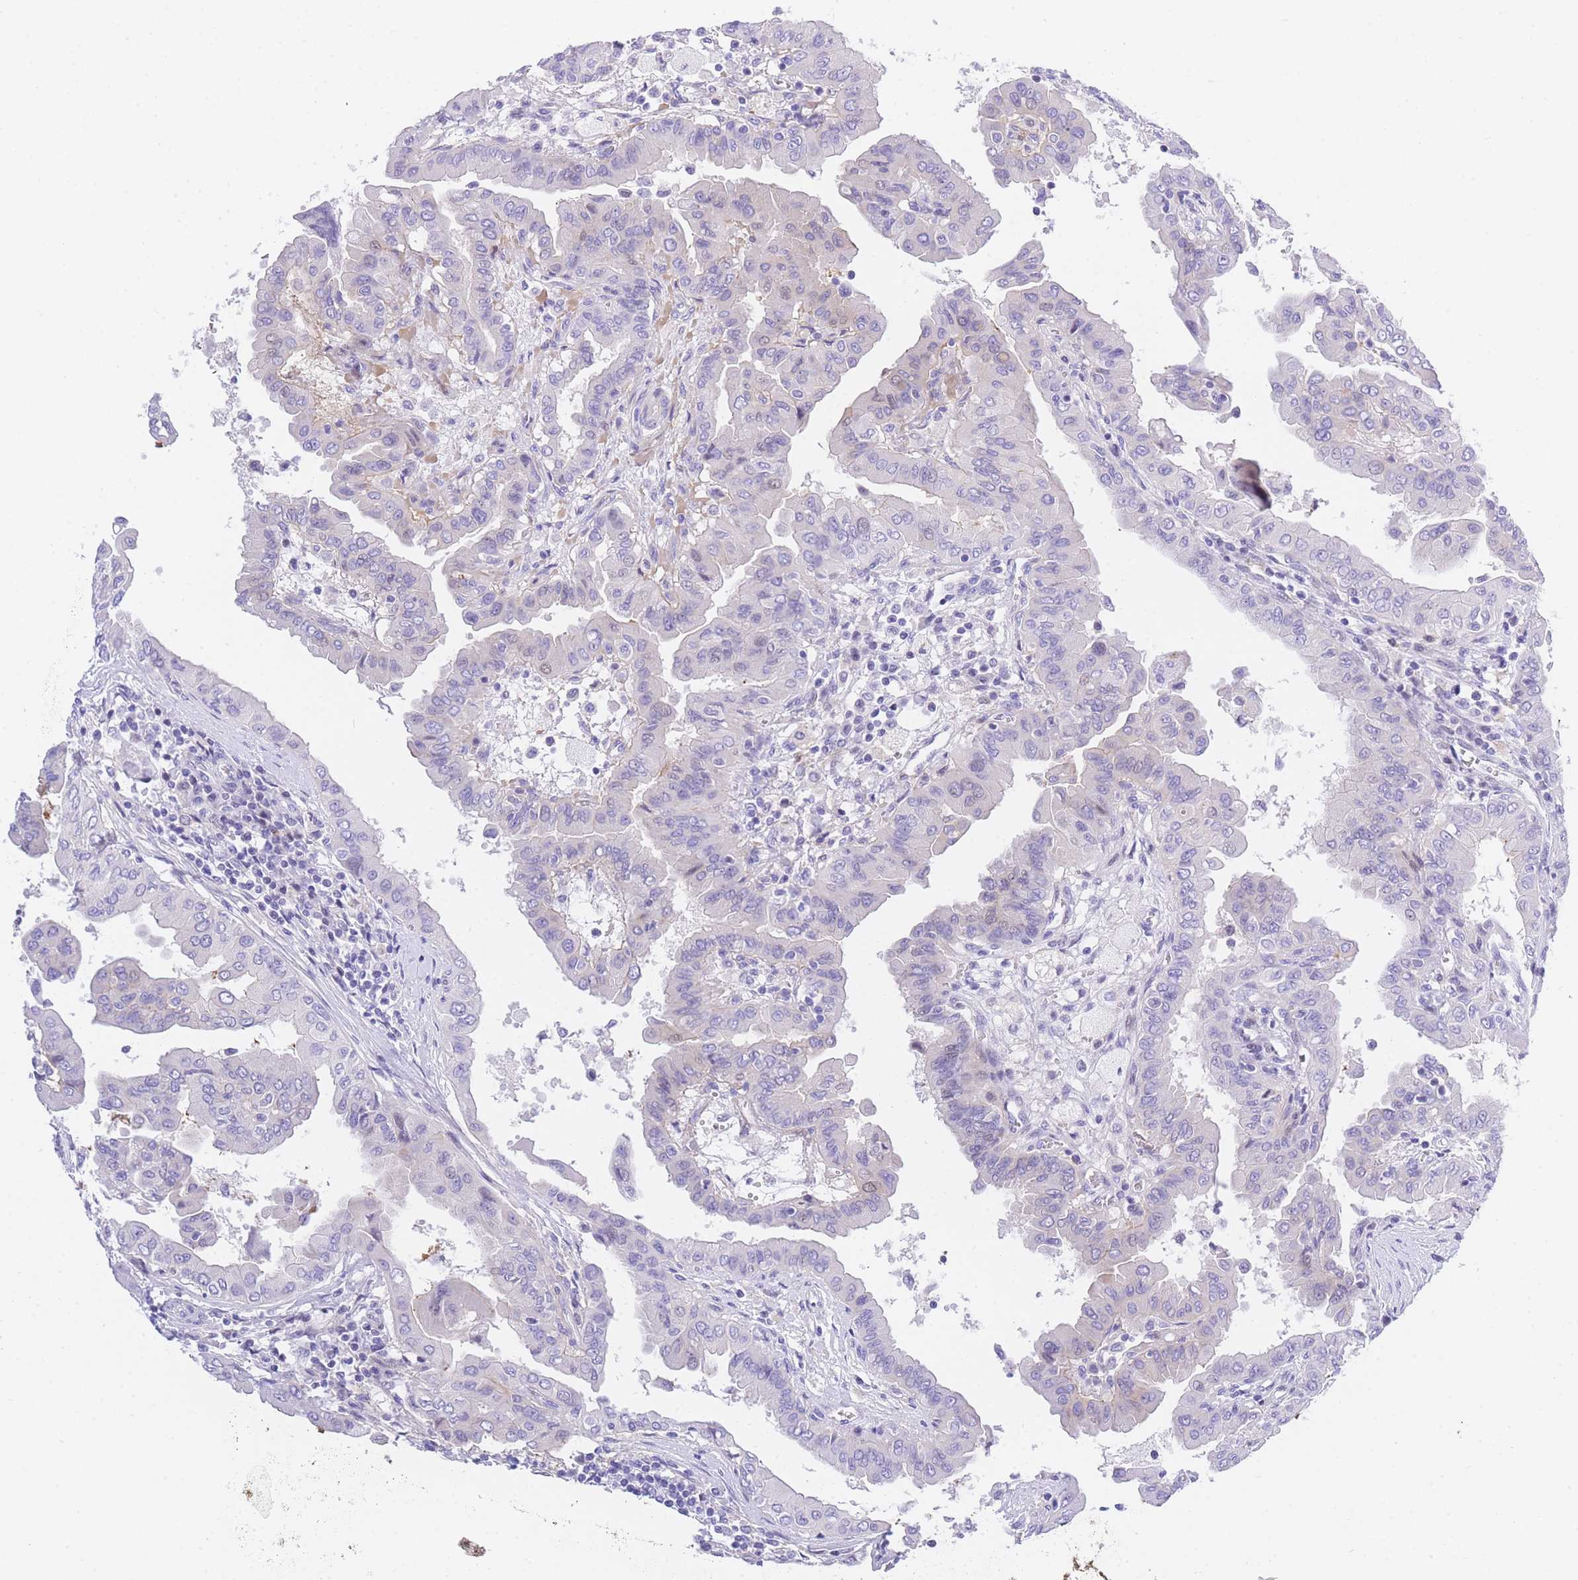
{"staining": {"intensity": "negative", "quantity": "none", "location": "none"}, "tissue": "thyroid cancer", "cell_type": "Tumor cells", "image_type": "cancer", "snomed": [{"axis": "morphology", "description": "Papillary adenocarcinoma, NOS"}, {"axis": "topography", "description": "Thyroid gland"}], "caption": "A micrograph of papillary adenocarcinoma (thyroid) stained for a protein demonstrates no brown staining in tumor cells. (DAB immunohistochemistry (IHC), high magnification).", "gene": "TIFAB", "patient": {"sex": "male", "age": 33}}